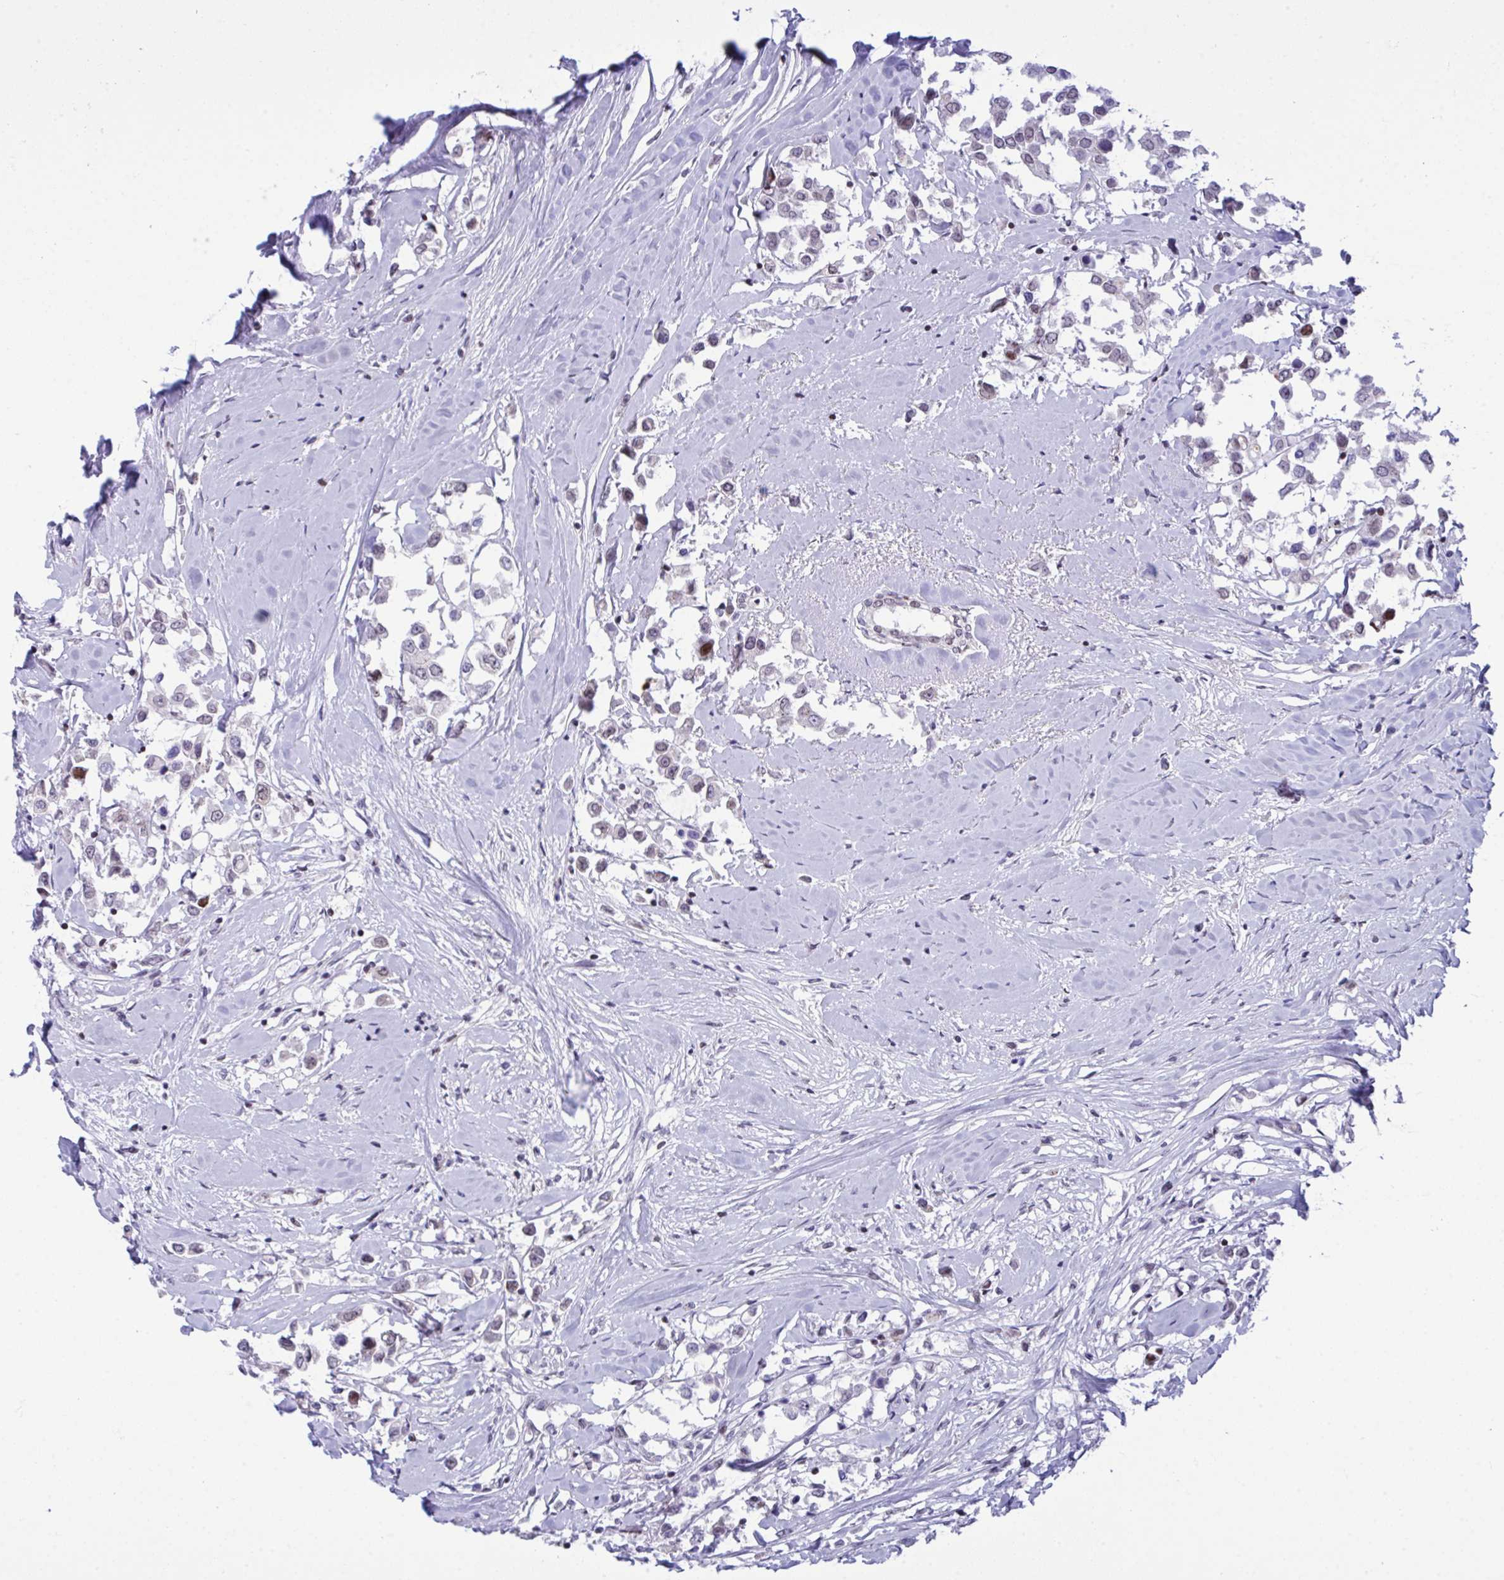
{"staining": {"intensity": "negative", "quantity": "none", "location": "none"}, "tissue": "breast cancer", "cell_type": "Tumor cells", "image_type": "cancer", "snomed": [{"axis": "morphology", "description": "Duct carcinoma"}, {"axis": "topography", "description": "Breast"}], "caption": "The IHC histopathology image has no significant staining in tumor cells of breast invasive ductal carcinoma tissue.", "gene": "ZFHX3", "patient": {"sex": "female", "age": 61}}